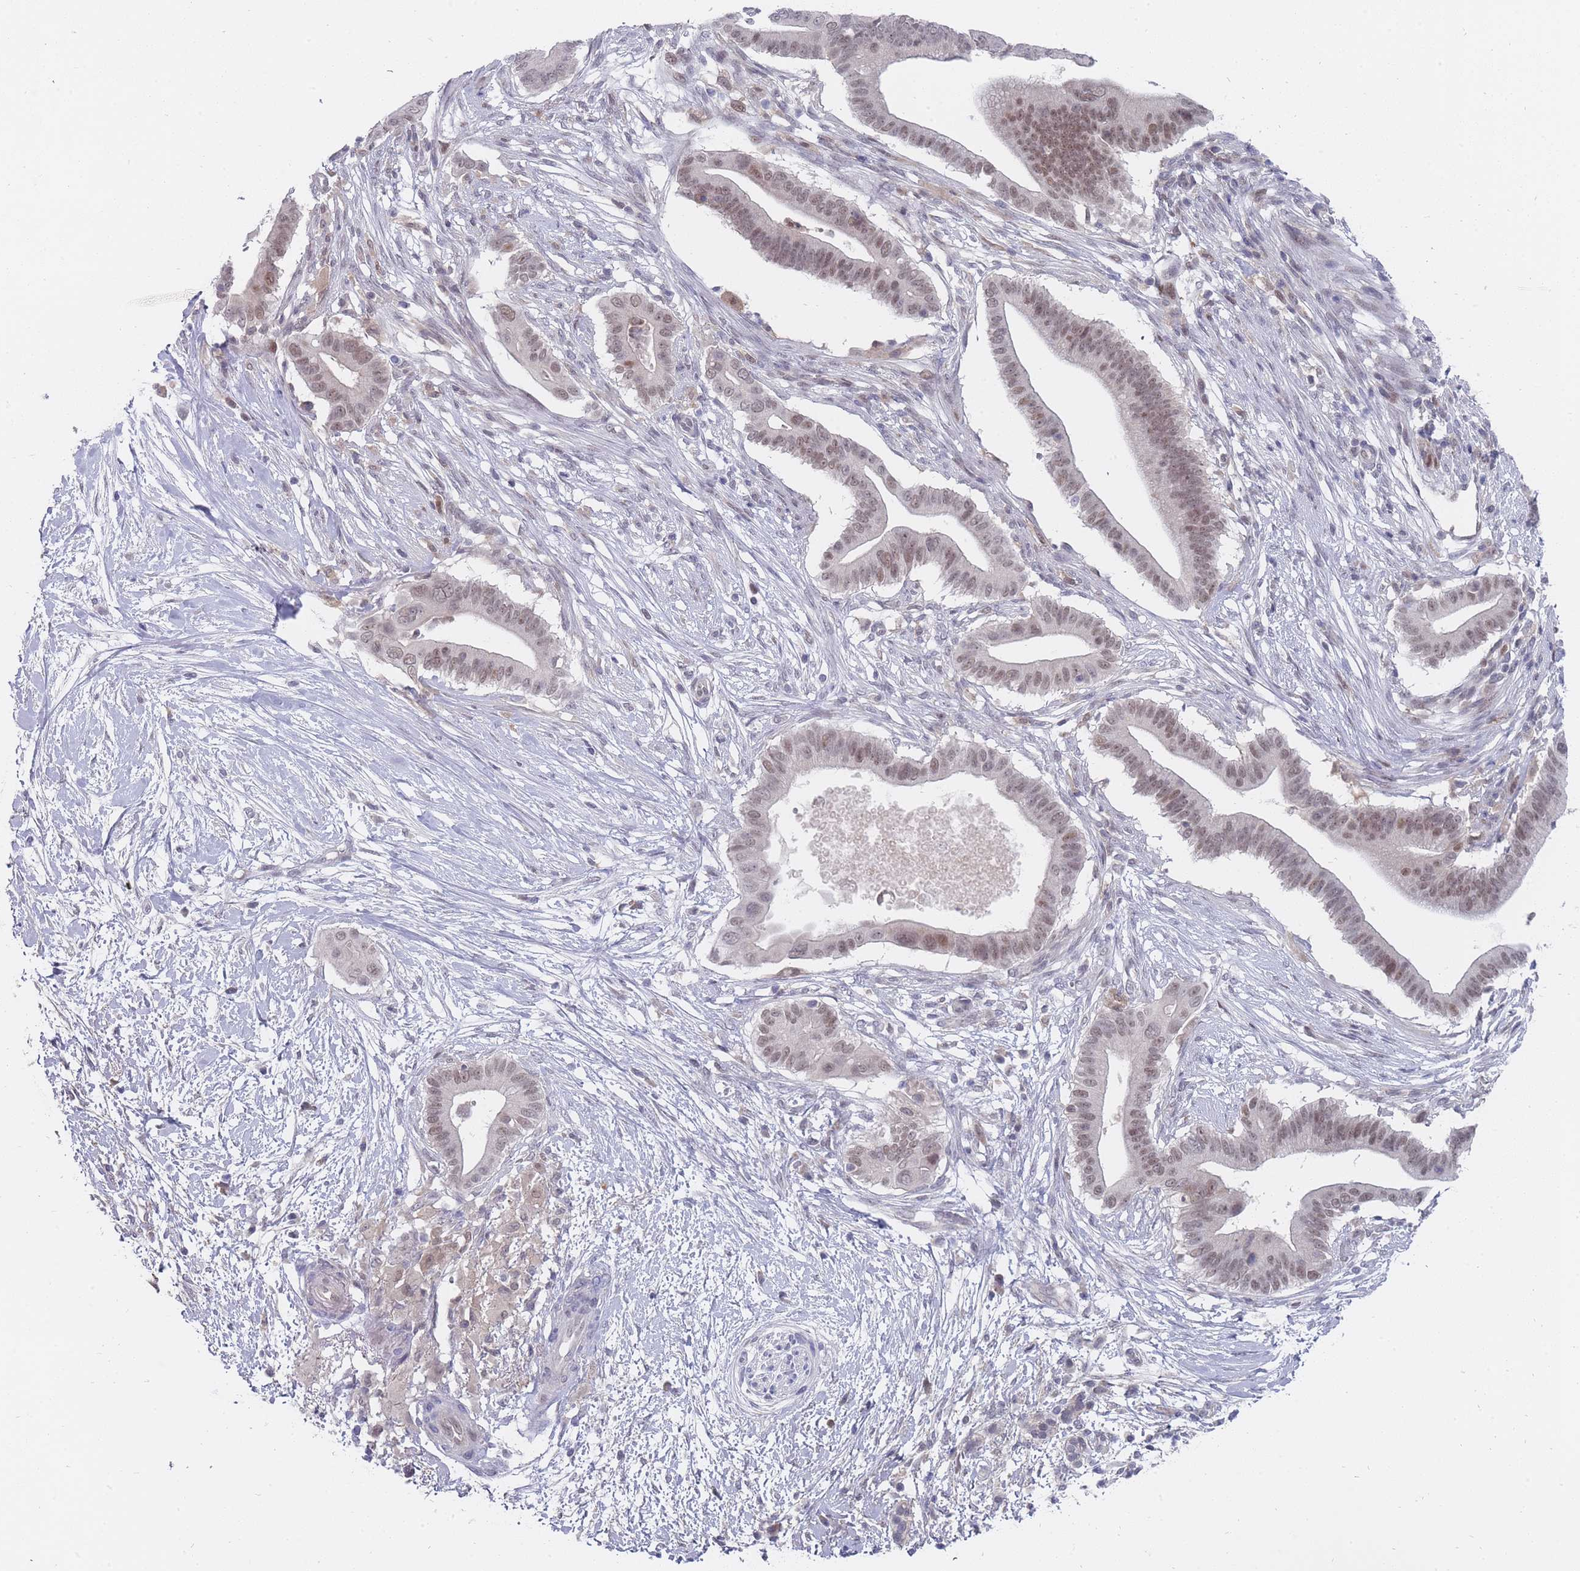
{"staining": {"intensity": "weak", "quantity": "25%-75%", "location": "nuclear"}, "tissue": "pancreatic cancer", "cell_type": "Tumor cells", "image_type": "cancer", "snomed": [{"axis": "morphology", "description": "Adenocarcinoma, NOS"}, {"axis": "topography", "description": "Pancreas"}], "caption": "Adenocarcinoma (pancreatic) was stained to show a protein in brown. There is low levels of weak nuclear staining in approximately 25%-75% of tumor cells. The protein of interest is shown in brown color, while the nuclei are stained blue.", "gene": "GINS1", "patient": {"sex": "male", "age": 68}}